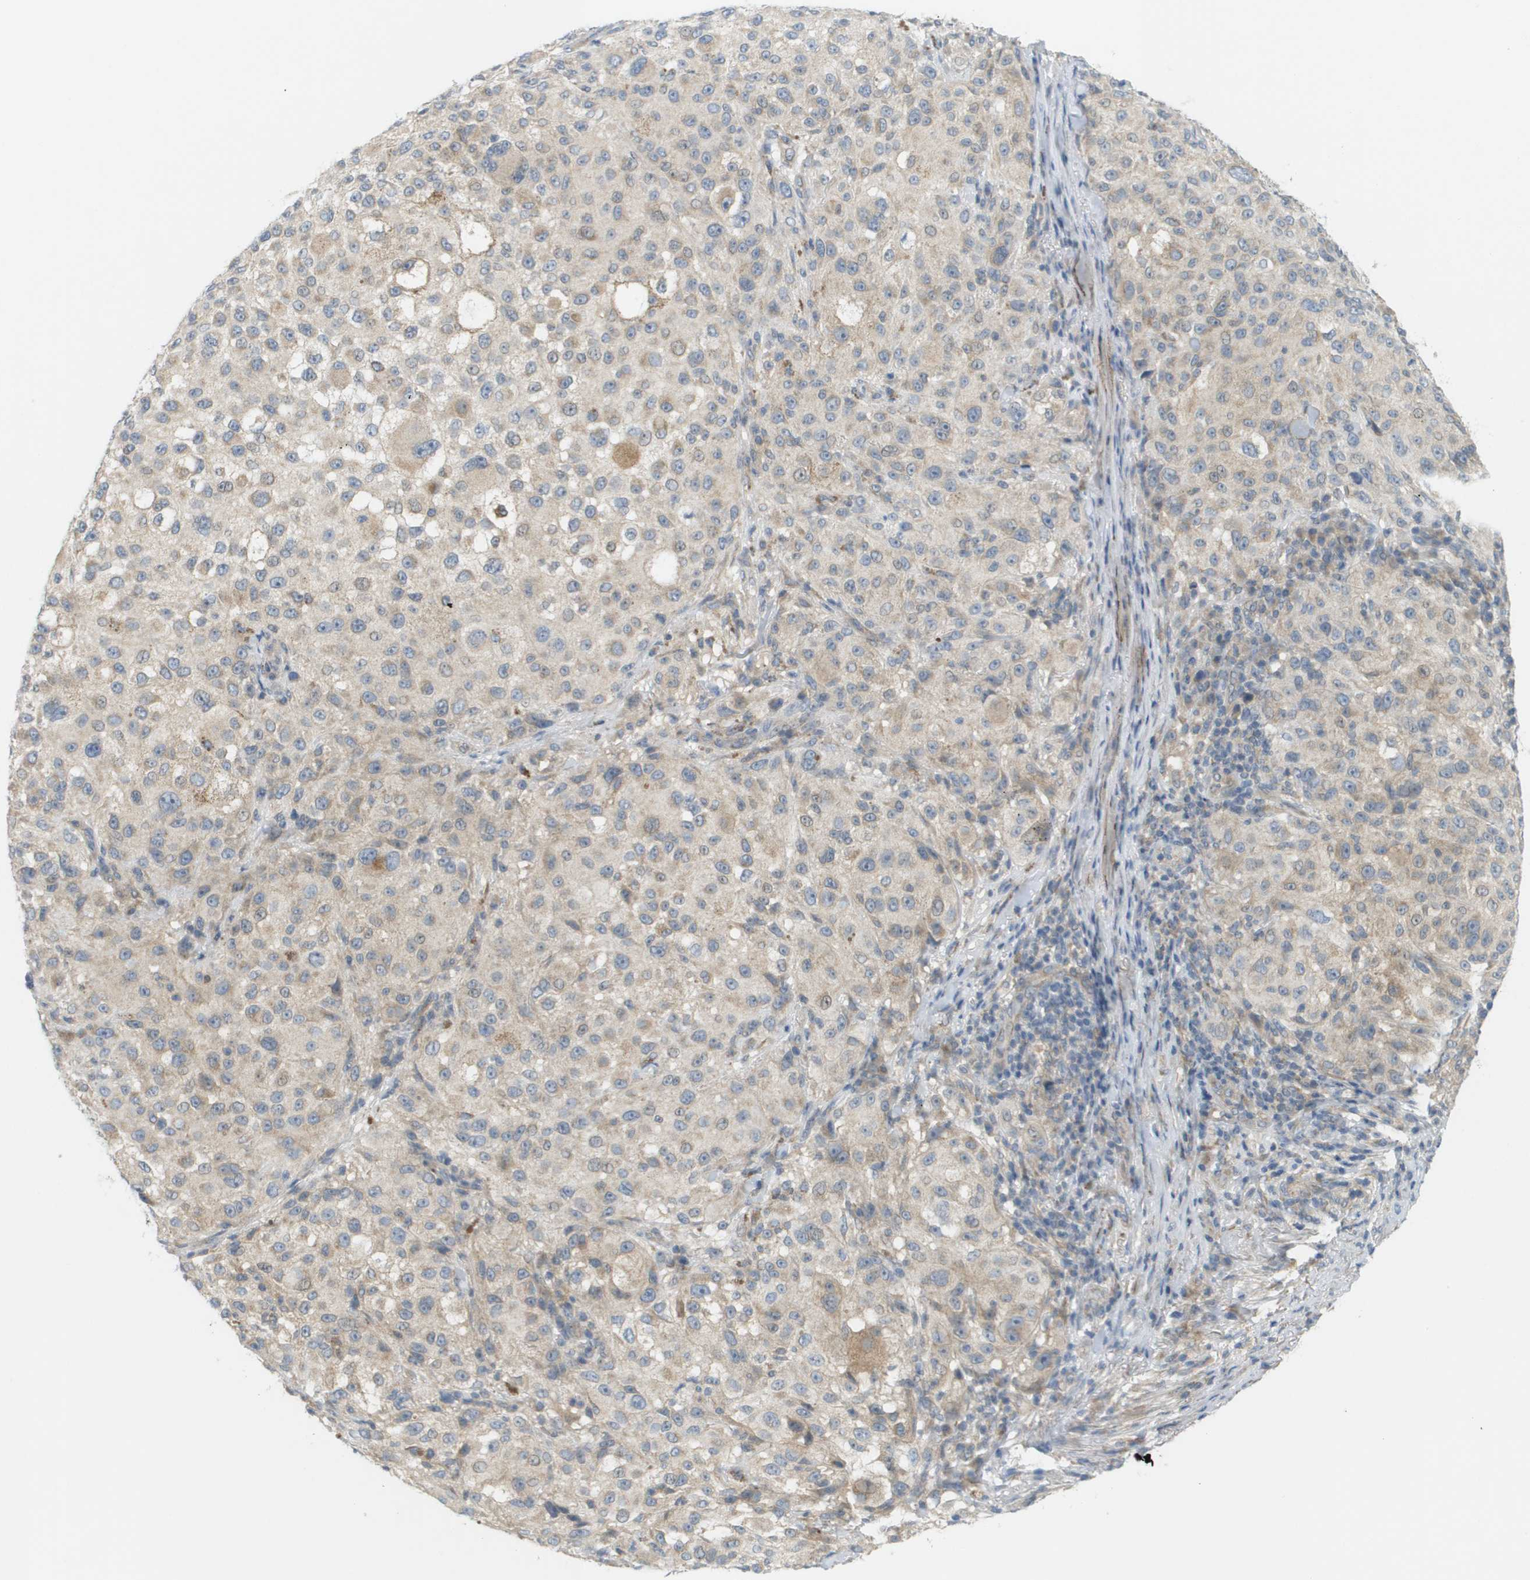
{"staining": {"intensity": "weak", "quantity": "<25%", "location": "cytoplasmic/membranous"}, "tissue": "melanoma", "cell_type": "Tumor cells", "image_type": "cancer", "snomed": [{"axis": "morphology", "description": "Necrosis, NOS"}, {"axis": "morphology", "description": "Malignant melanoma, NOS"}, {"axis": "topography", "description": "Skin"}], "caption": "High magnification brightfield microscopy of malignant melanoma stained with DAB (3,3'-diaminobenzidine) (brown) and counterstained with hematoxylin (blue): tumor cells show no significant staining.", "gene": "PROC", "patient": {"sex": "female", "age": 87}}